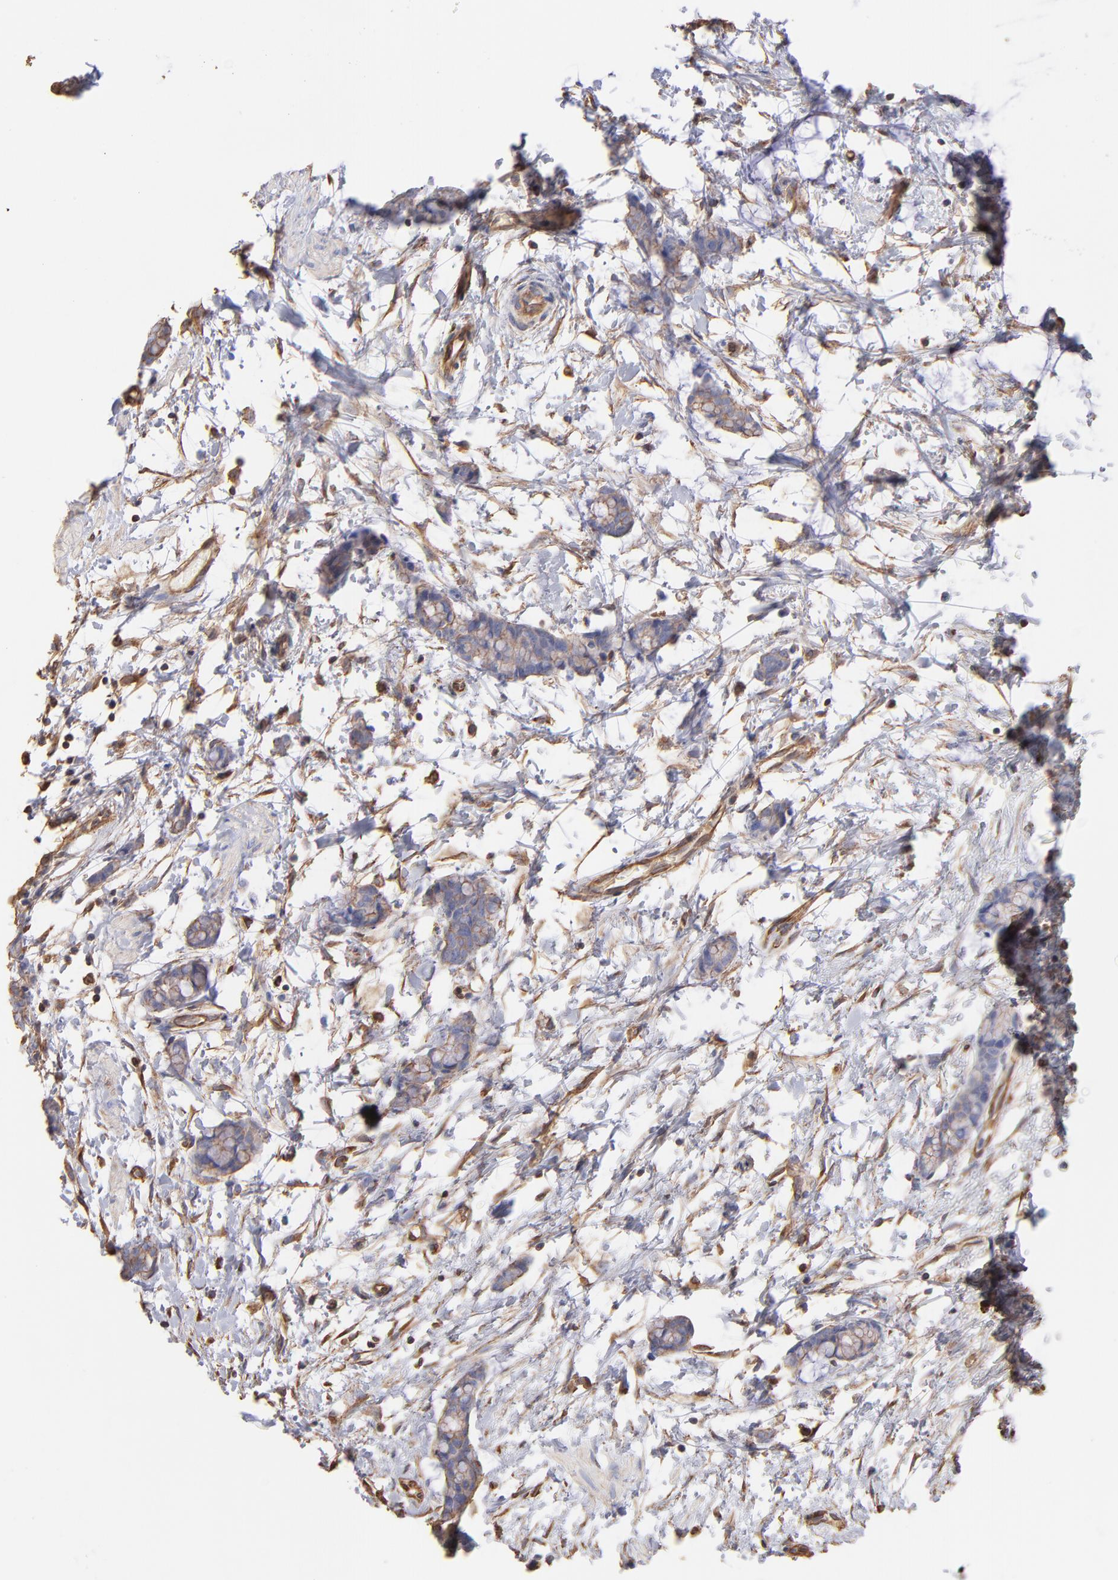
{"staining": {"intensity": "moderate", "quantity": ">75%", "location": "cytoplasmic/membranous"}, "tissue": "colorectal cancer", "cell_type": "Tumor cells", "image_type": "cancer", "snomed": [{"axis": "morphology", "description": "Adenocarcinoma, NOS"}, {"axis": "topography", "description": "Colon"}], "caption": "A brown stain shows moderate cytoplasmic/membranous expression of a protein in human colorectal adenocarcinoma tumor cells. The staining was performed using DAB to visualize the protein expression in brown, while the nuclei were stained in blue with hematoxylin (Magnification: 20x).", "gene": "PLEC", "patient": {"sex": "male", "age": 14}}